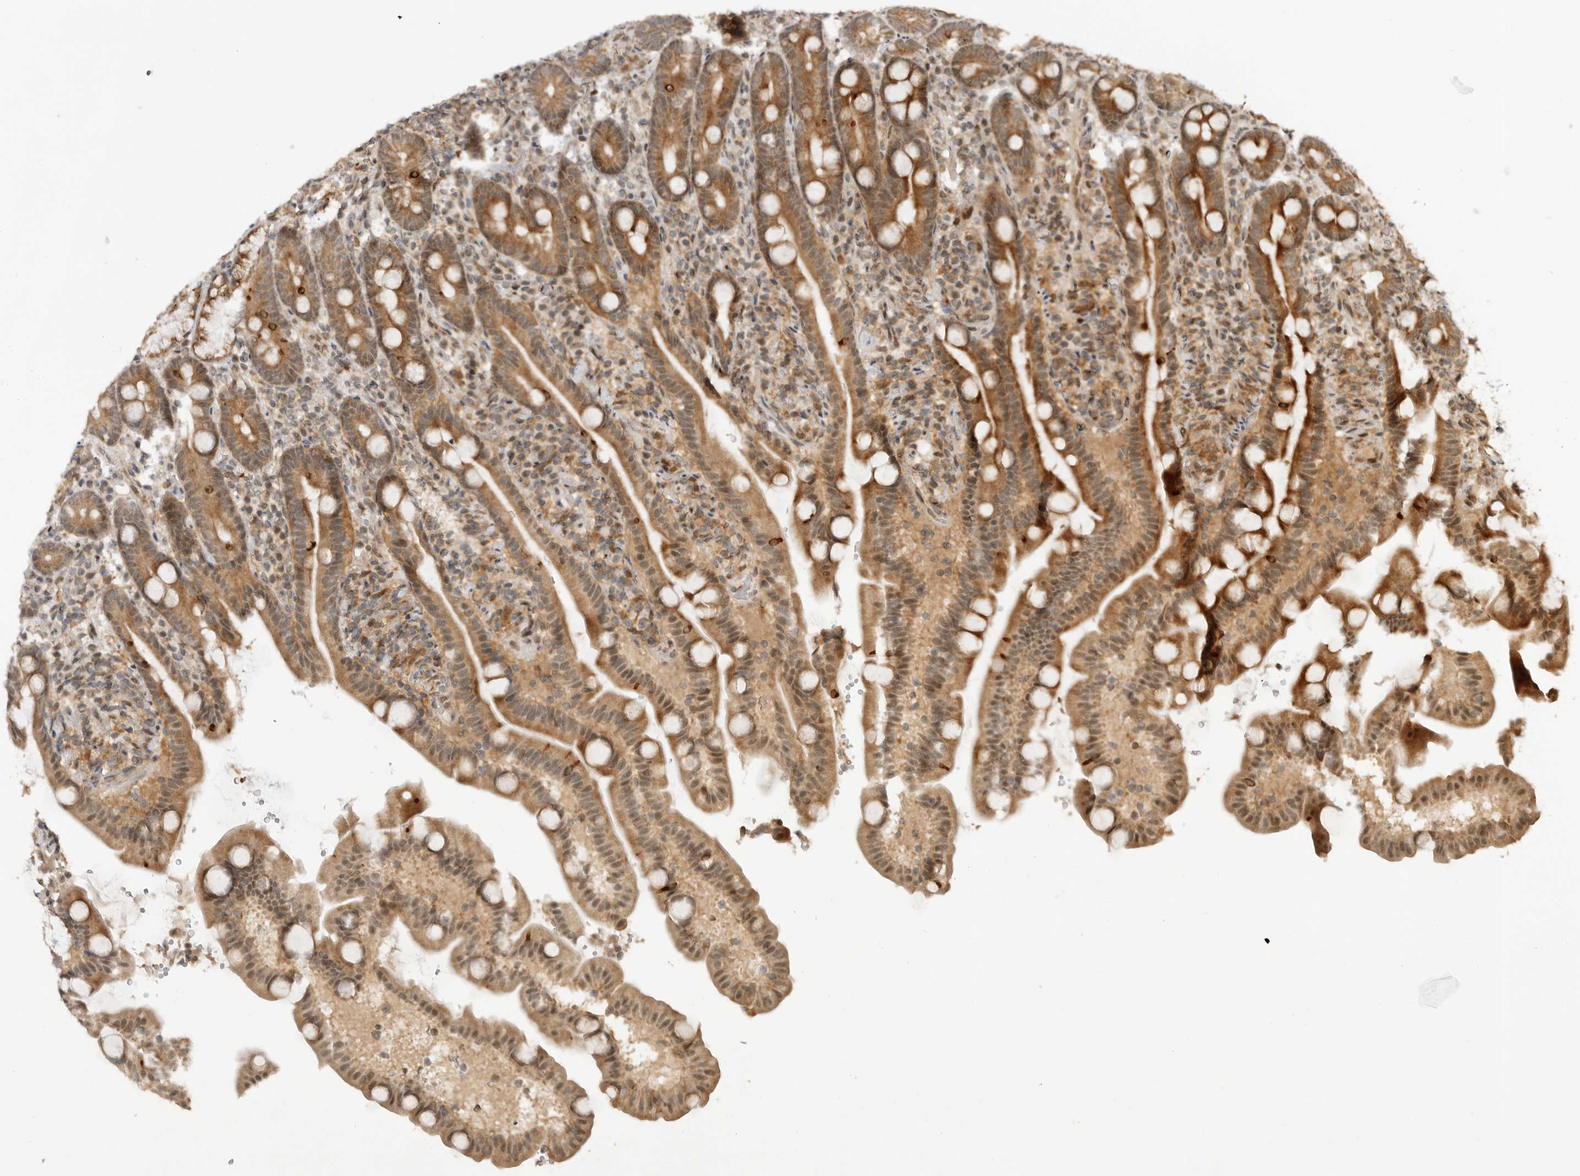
{"staining": {"intensity": "moderate", "quantity": ">75%", "location": "cytoplasmic/membranous"}, "tissue": "duodenum", "cell_type": "Glandular cells", "image_type": "normal", "snomed": [{"axis": "morphology", "description": "Normal tissue, NOS"}, {"axis": "topography", "description": "Duodenum"}], "caption": "Immunohistochemistry micrograph of unremarkable duodenum stained for a protein (brown), which demonstrates medium levels of moderate cytoplasmic/membranous staining in approximately >75% of glandular cells.", "gene": "ALKAL1", "patient": {"sex": "male", "age": 54}}